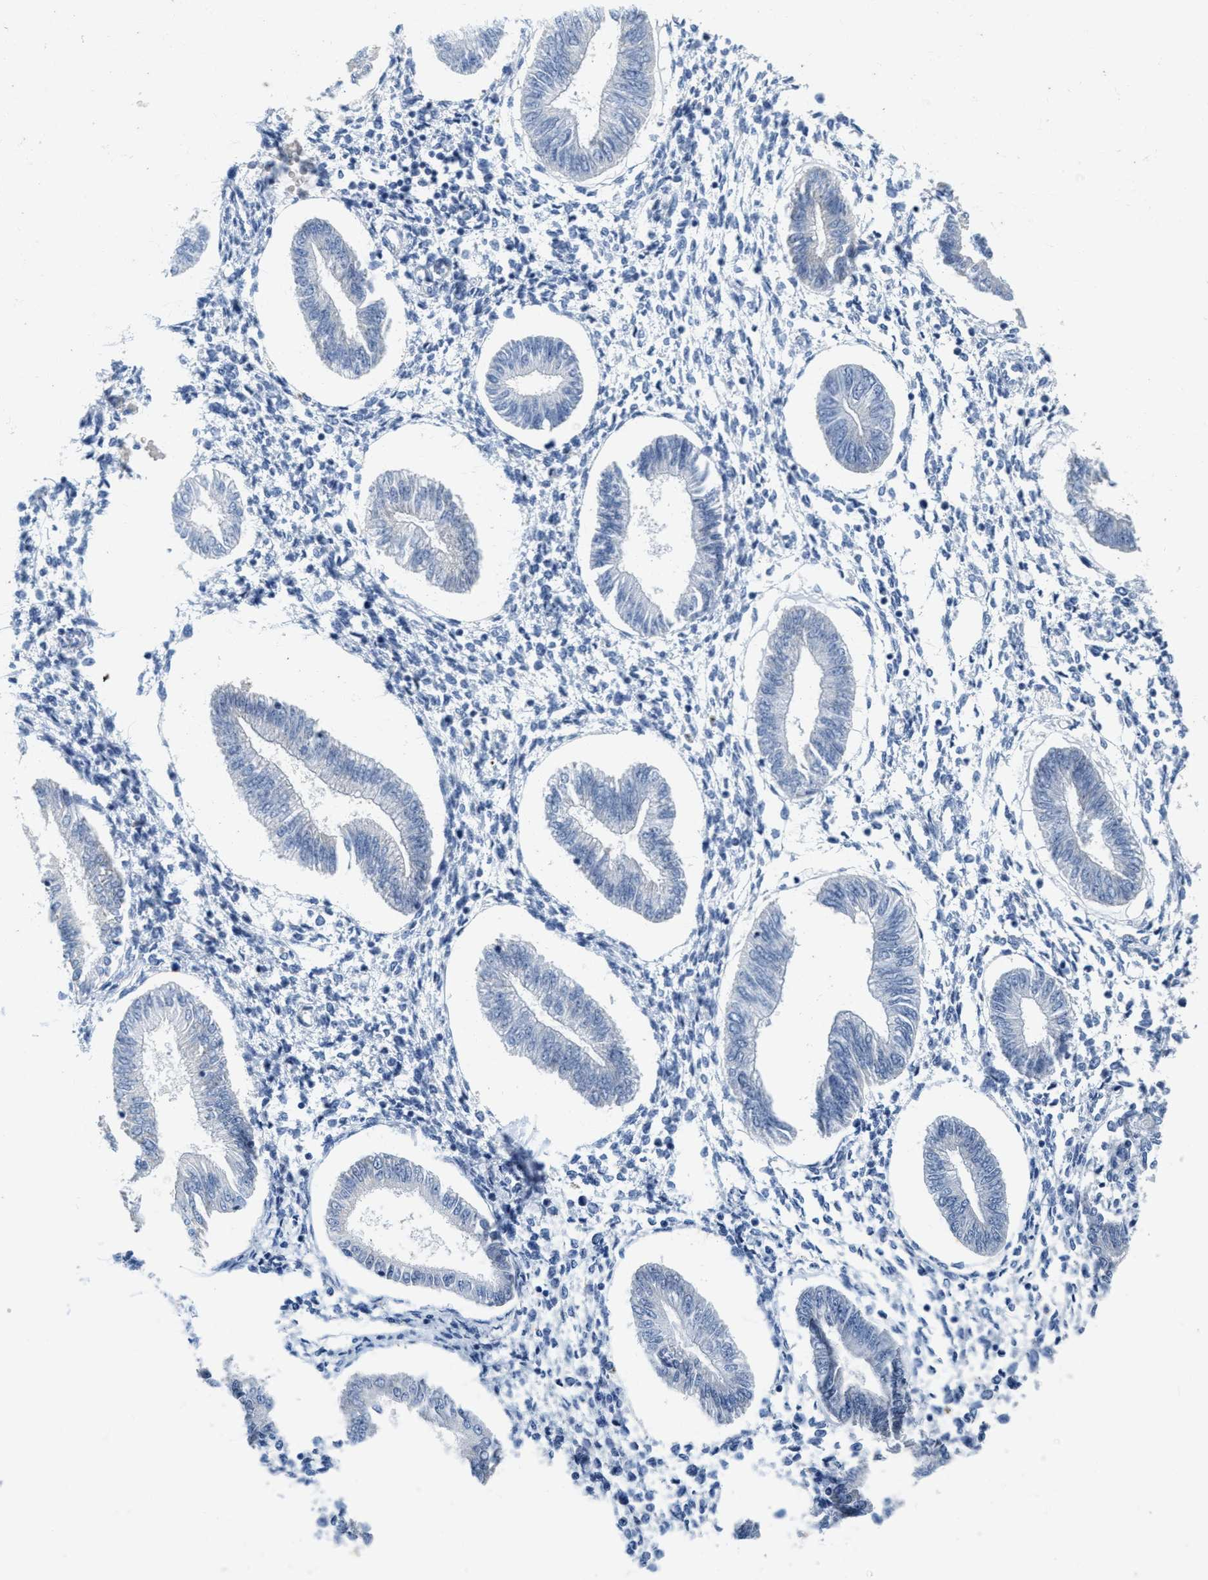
{"staining": {"intensity": "negative", "quantity": "none", "location": "none"}, "tissue": "endometrium", "cell_type": "Cells in endometrial stroma", "image_type": "normal", "snomed": [{"axis": "morphology", "description": "Normal tissue, NOS"}, {"axis": "topography", "description": "Endometrium"}], "caption": "This is an immunohistochemistry micrograph of normal human endometrium. There is no positivity in cells in endometrial stroma.", "gene": "ABCB11", "patient": {"sex": "female", "age": 50}}